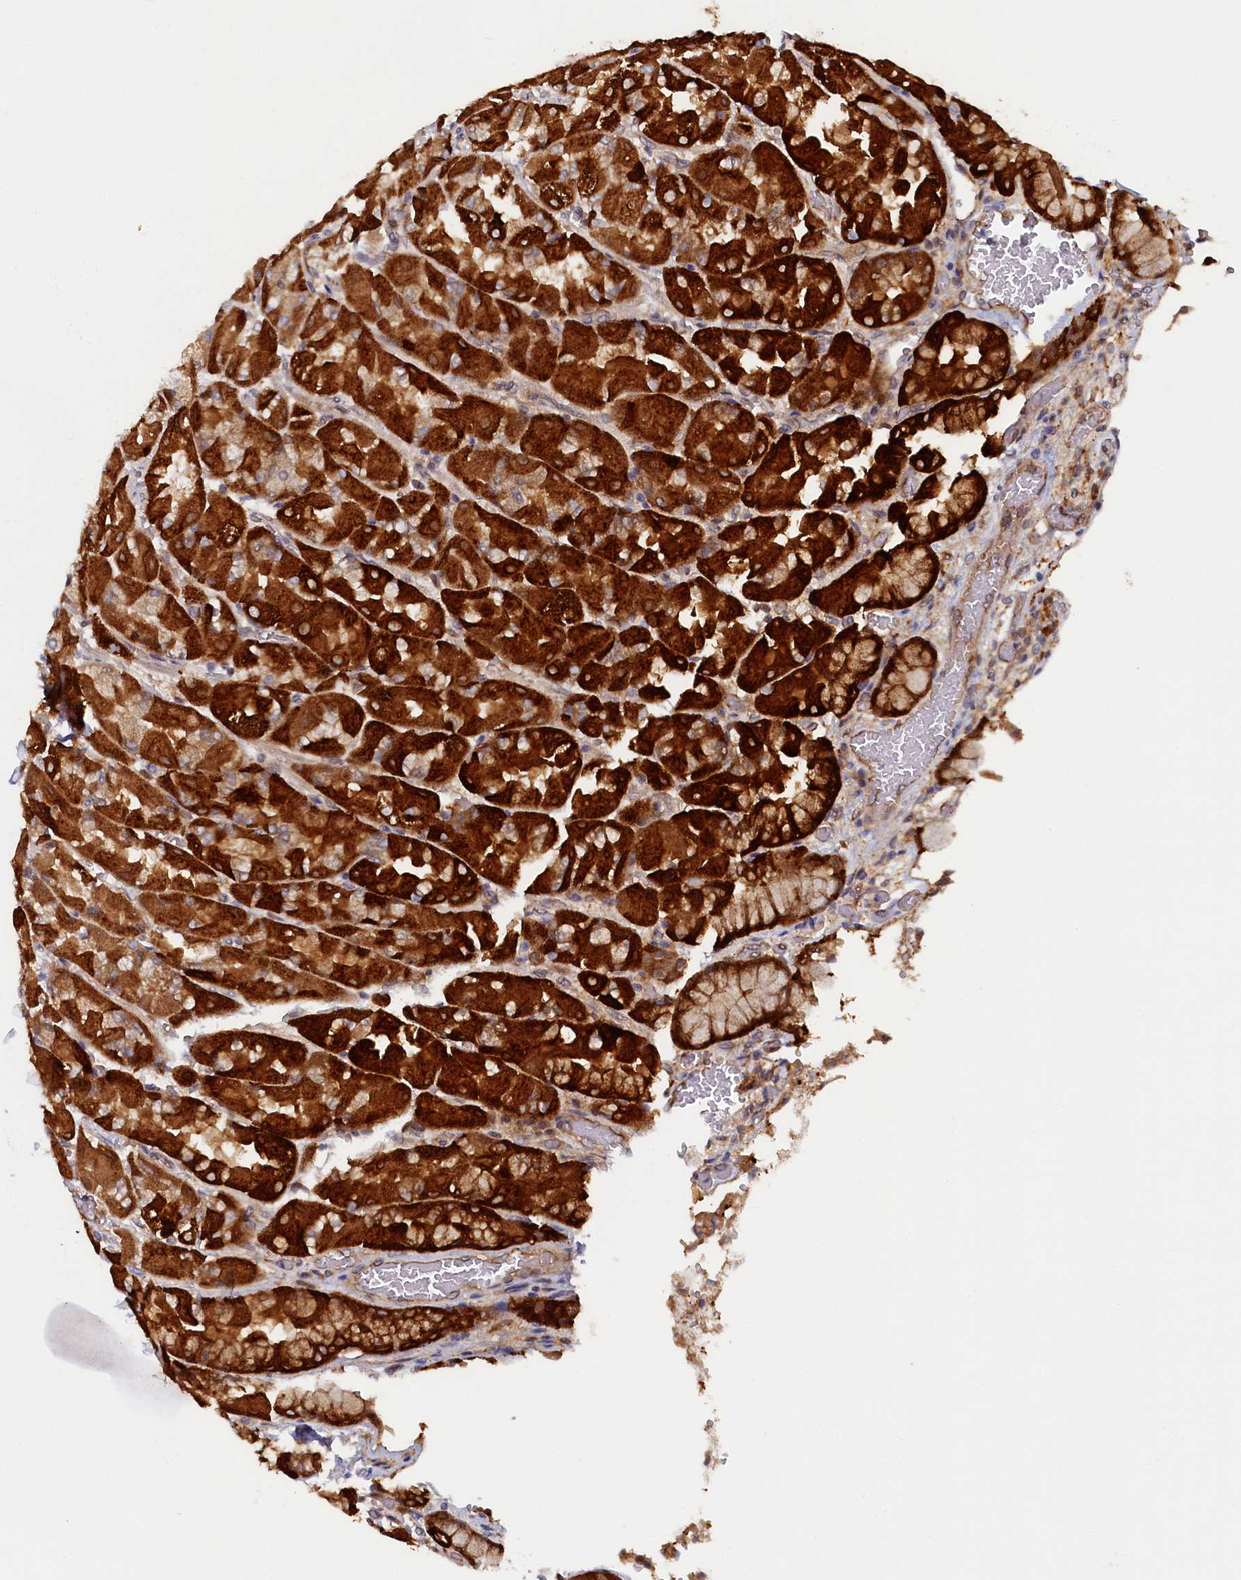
{"staining": {"intensity": "strong", "quantity": ">75%", "location": "cytoplasmic/membranous"}, "tissue": "stomach", "cell_type": "Glandular cells", "image_type": "normal", "snomed": [{"axis": "morphology", "description": "Normal tissue, NOS"}, {"axis": "topography", "description": "Stomach"}], "caption": "DAB immunohistochemical staining of unremarkable stomach demonstrates strong cytoplasmic/membranous protein staining in approximately >75% of glandular cells.", "gene": "STX12", "patient": {"sex": "female", "age": 61}}